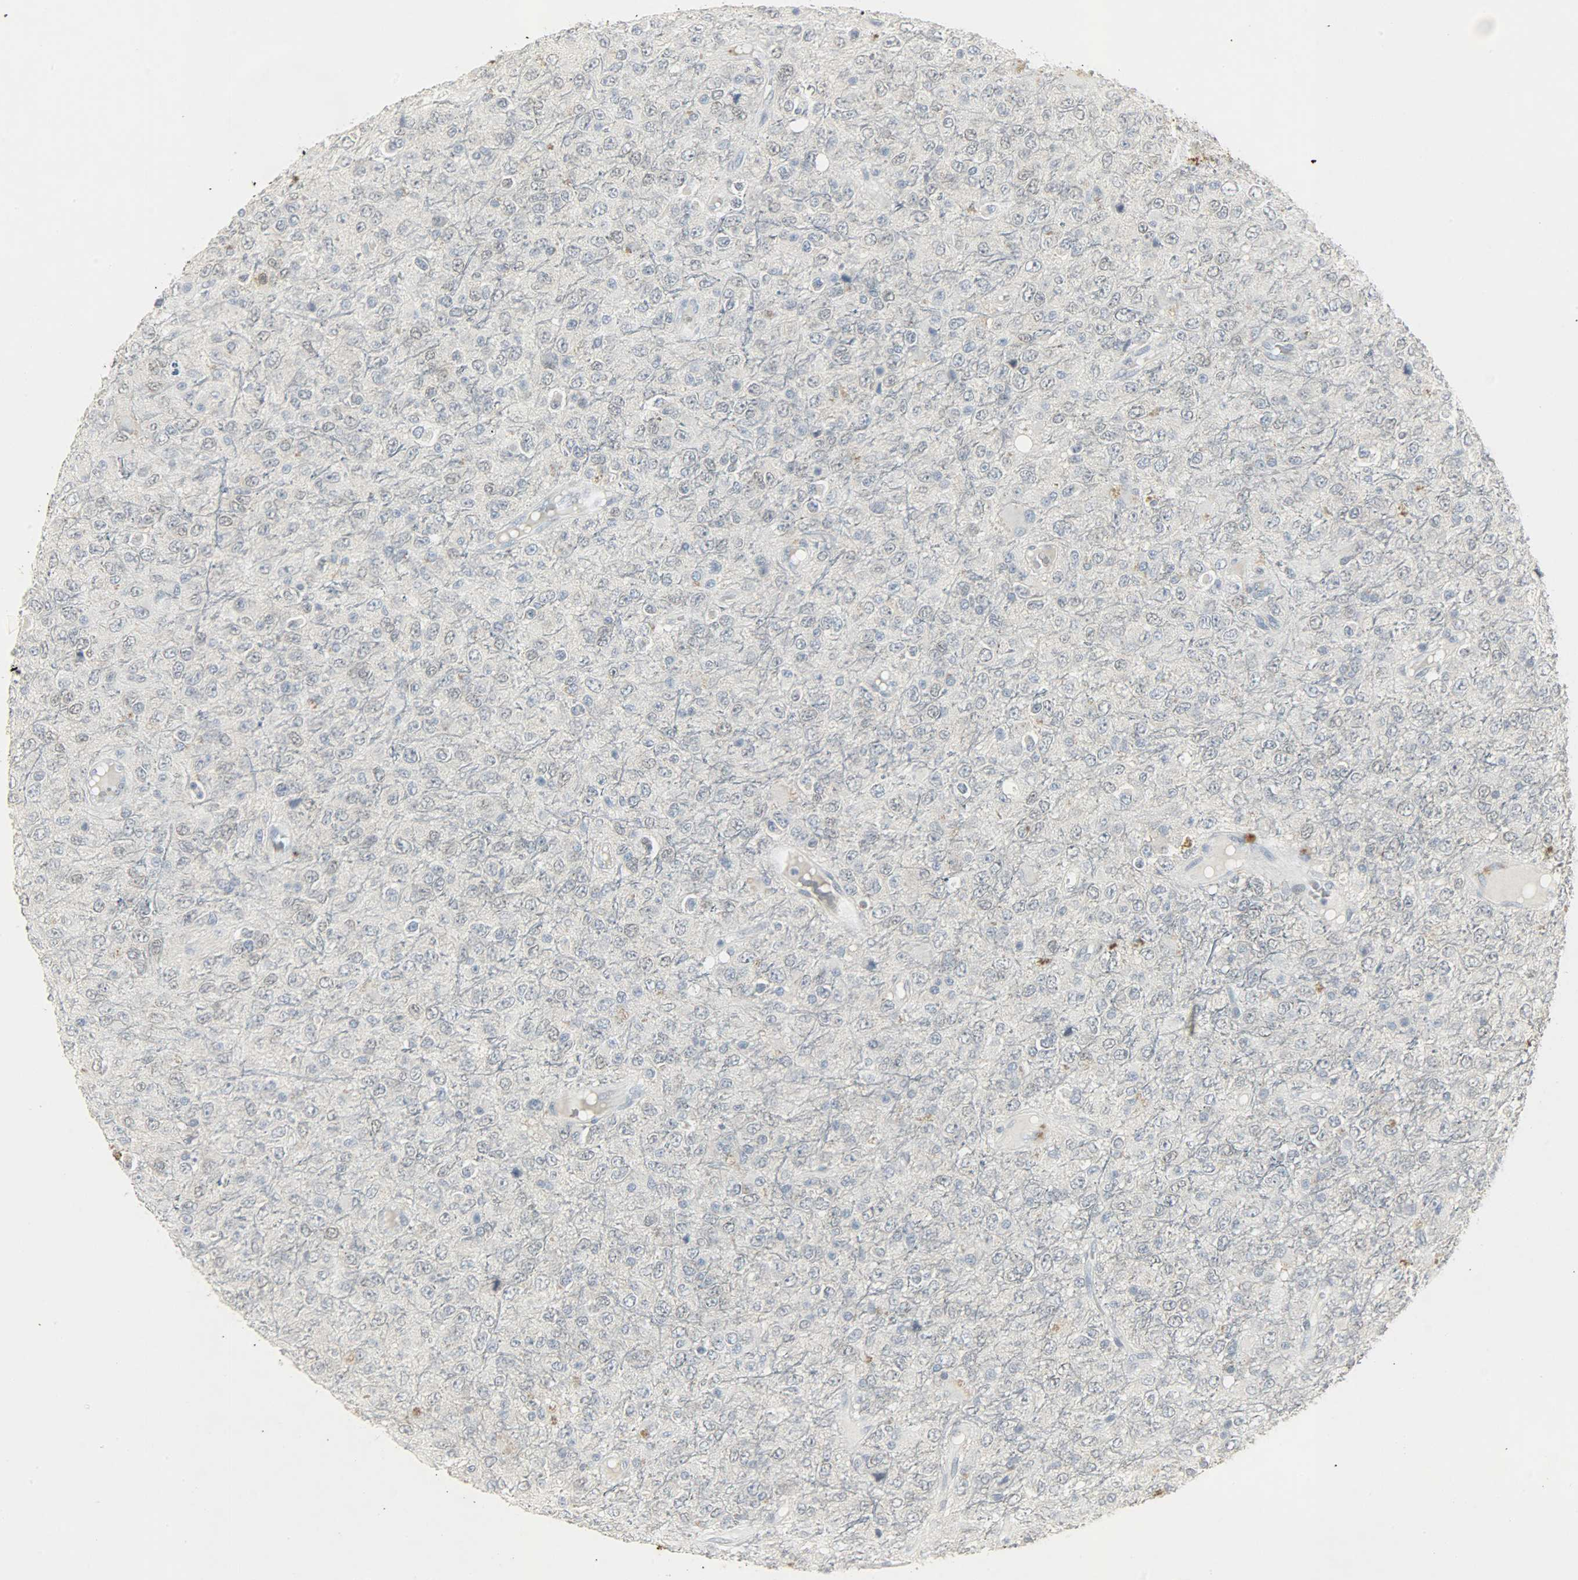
{"staining": {"intensity": "weak", "quantity": "<25%", "location": "cytoplasmic/membranous,nuclear"}, "tissue": "glioma", "cell_type": "Tumor cells", "image_type": "cancer", "snomed": [{"axis": "morphology", "description": "Glioma, malignant, High grade"}, {"axis": "topography", "description": "pancreas cauda"}], "caption": "Human malignant glioma (high-grade) stained for a protein using immunohistochemistry exhibits no staining in tumor cells.", "gene": "CAMK4", "patient": {"sex": "male", "age": 60}}